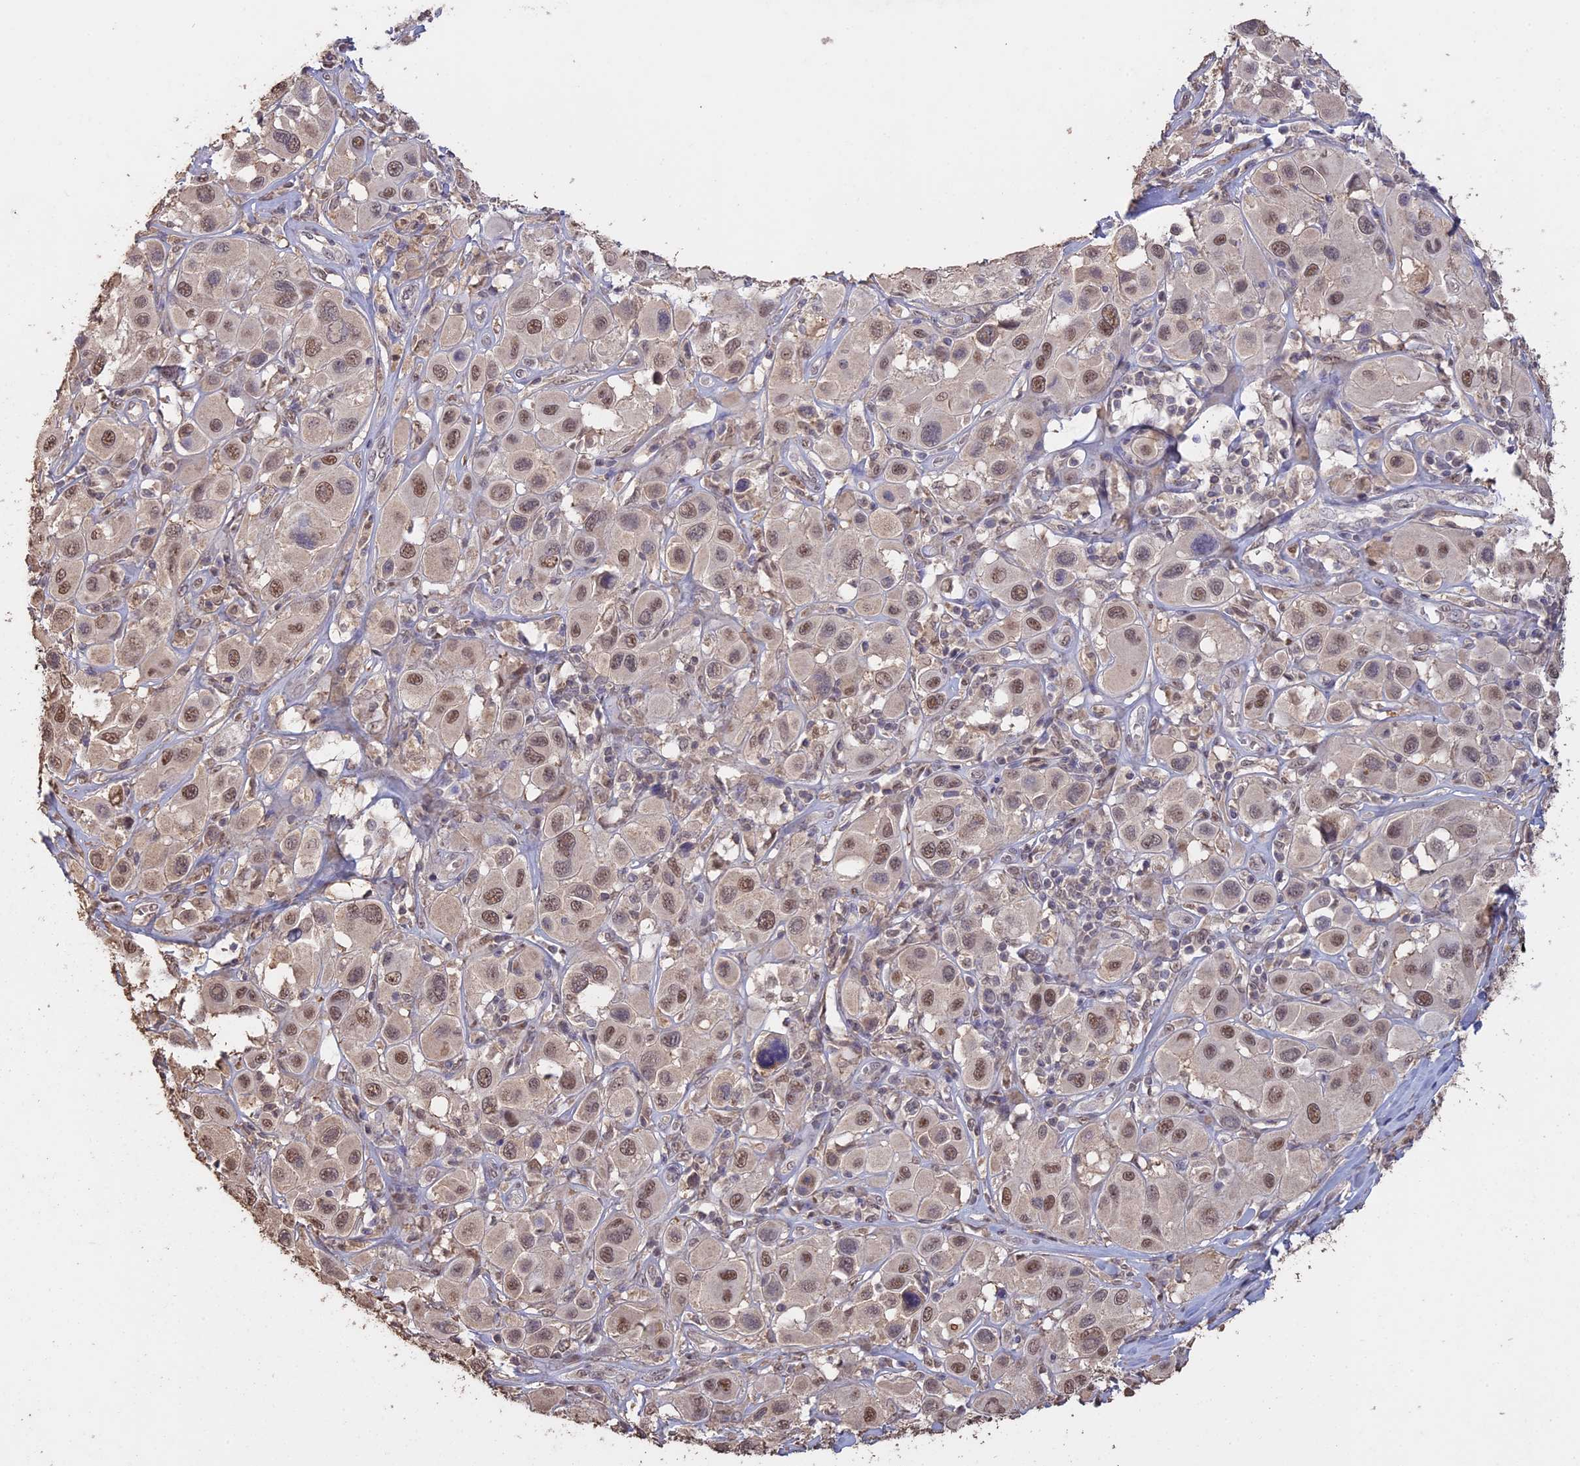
{"staining": {"intensity": "moderate", "quantity": ">75%", "location": "nuclear"}, "tissue": "melanoma", "cell_type": "Tumor cells", "image_type": "cancer", "snomed": [{"axis": "morphology", "description": "Malignant melanoma, Metastatic site"}, {"axis": "topography", "description": "Skin"}], "caption": "A photomicrograph of human melanoma stained for a protein displays moderate nuclear brown staining in tumor cells.", "gene": "PSMC6", "patient": {"sex": "male", "age": 41}}